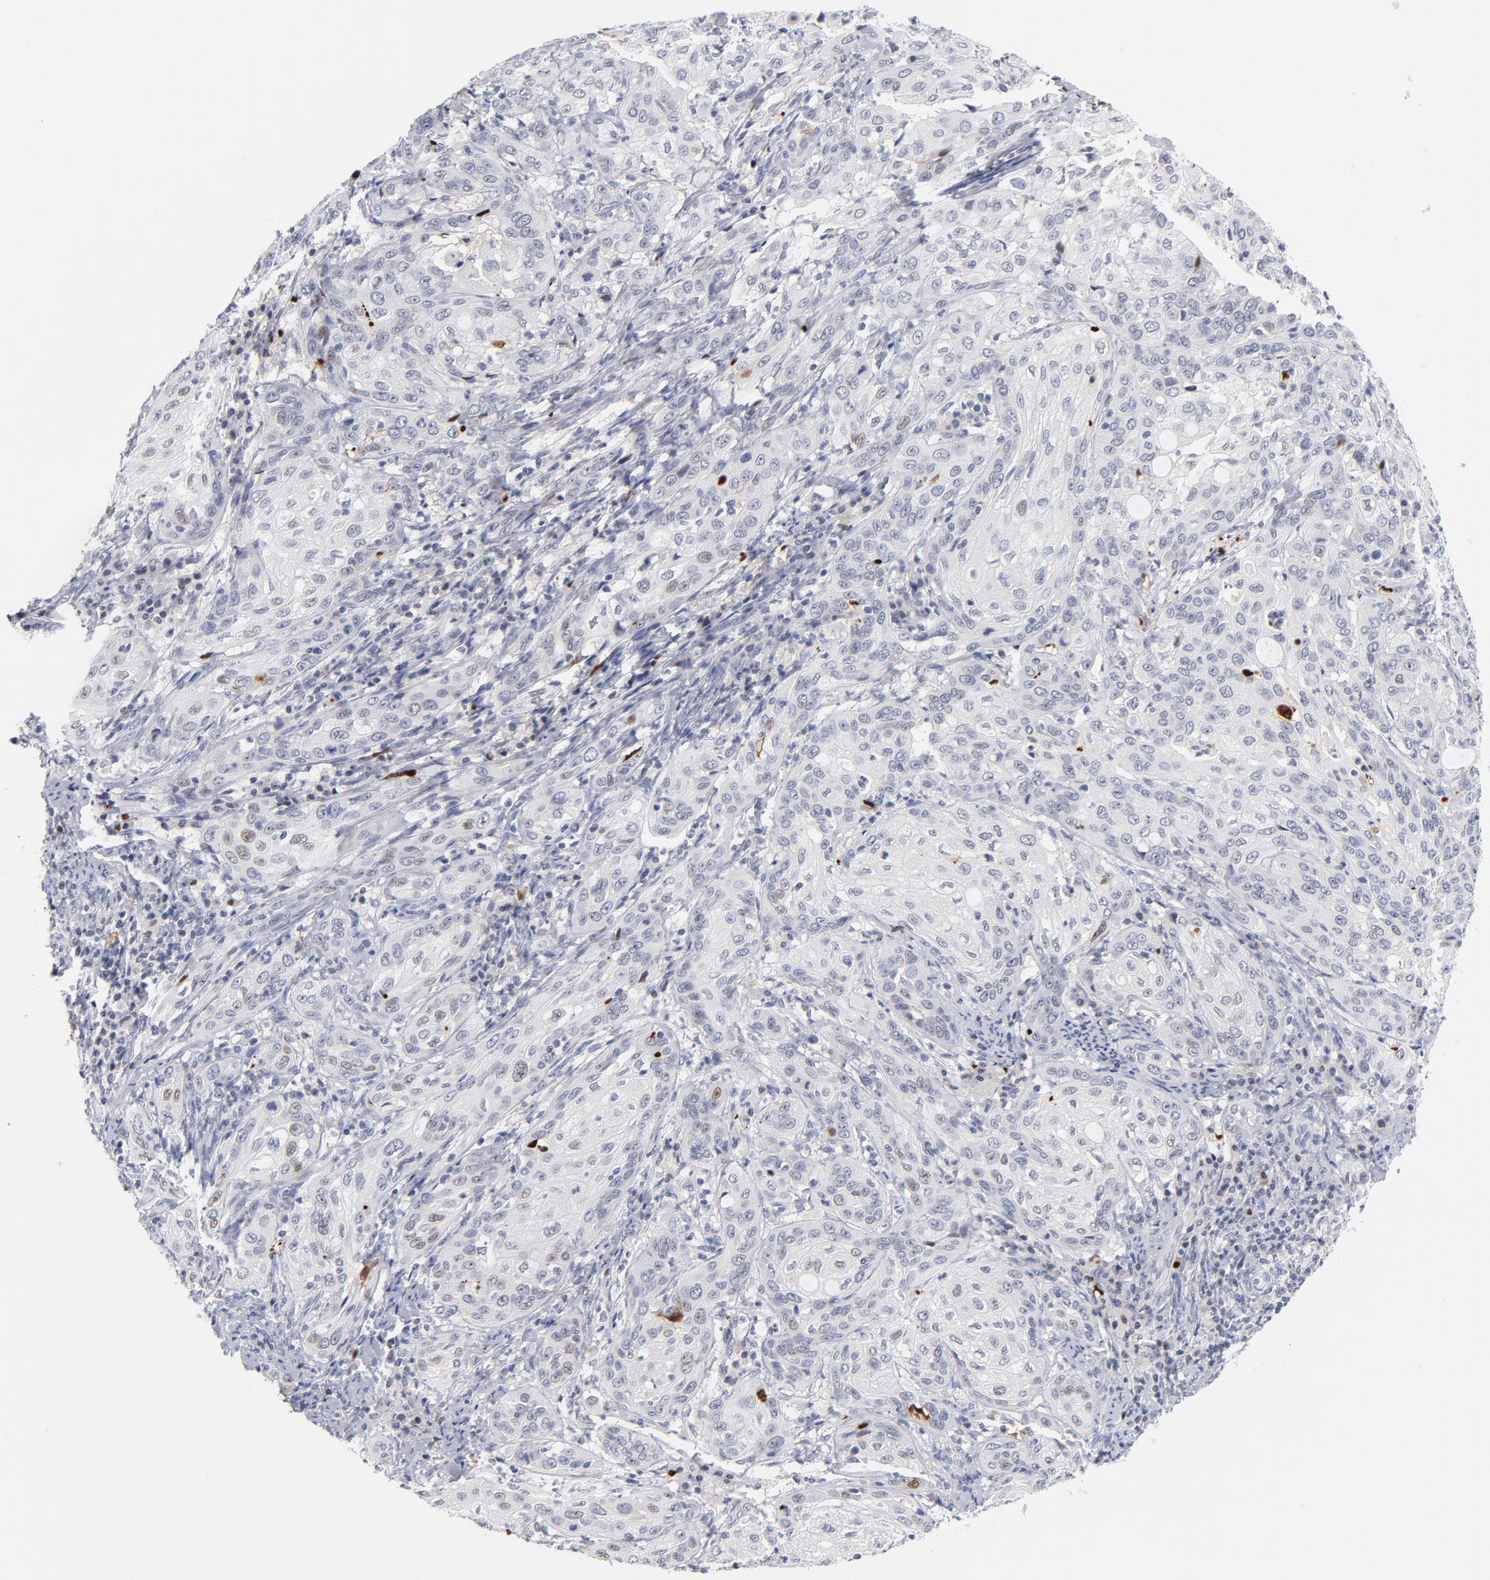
{"staining": {"intensity": "moderate", "quantity": "<25%", "location": "nuclear"}, "tissue": "cervical cancer", "cell_type": "Tumor cells", "image_type": "cancer", "snomed": [{"axis": "morphology", "description": "Squamous cell carcinoma, NOS"}, {"axis": "topography", "description": "Cervix"}], "caption": "IHC staining of squamous cell carcinoma (cervical), which demonstrates low levels of moderate nuclear staining in about <25% of tumor cells indicating moderate nuclear protein staining. The staining was performed using DAB (brown) for protein detection and nuclei were counterstained in hematoxylin (blue).", "gene": "PARP1", "patient": {"sex": "female", "age": 41}}